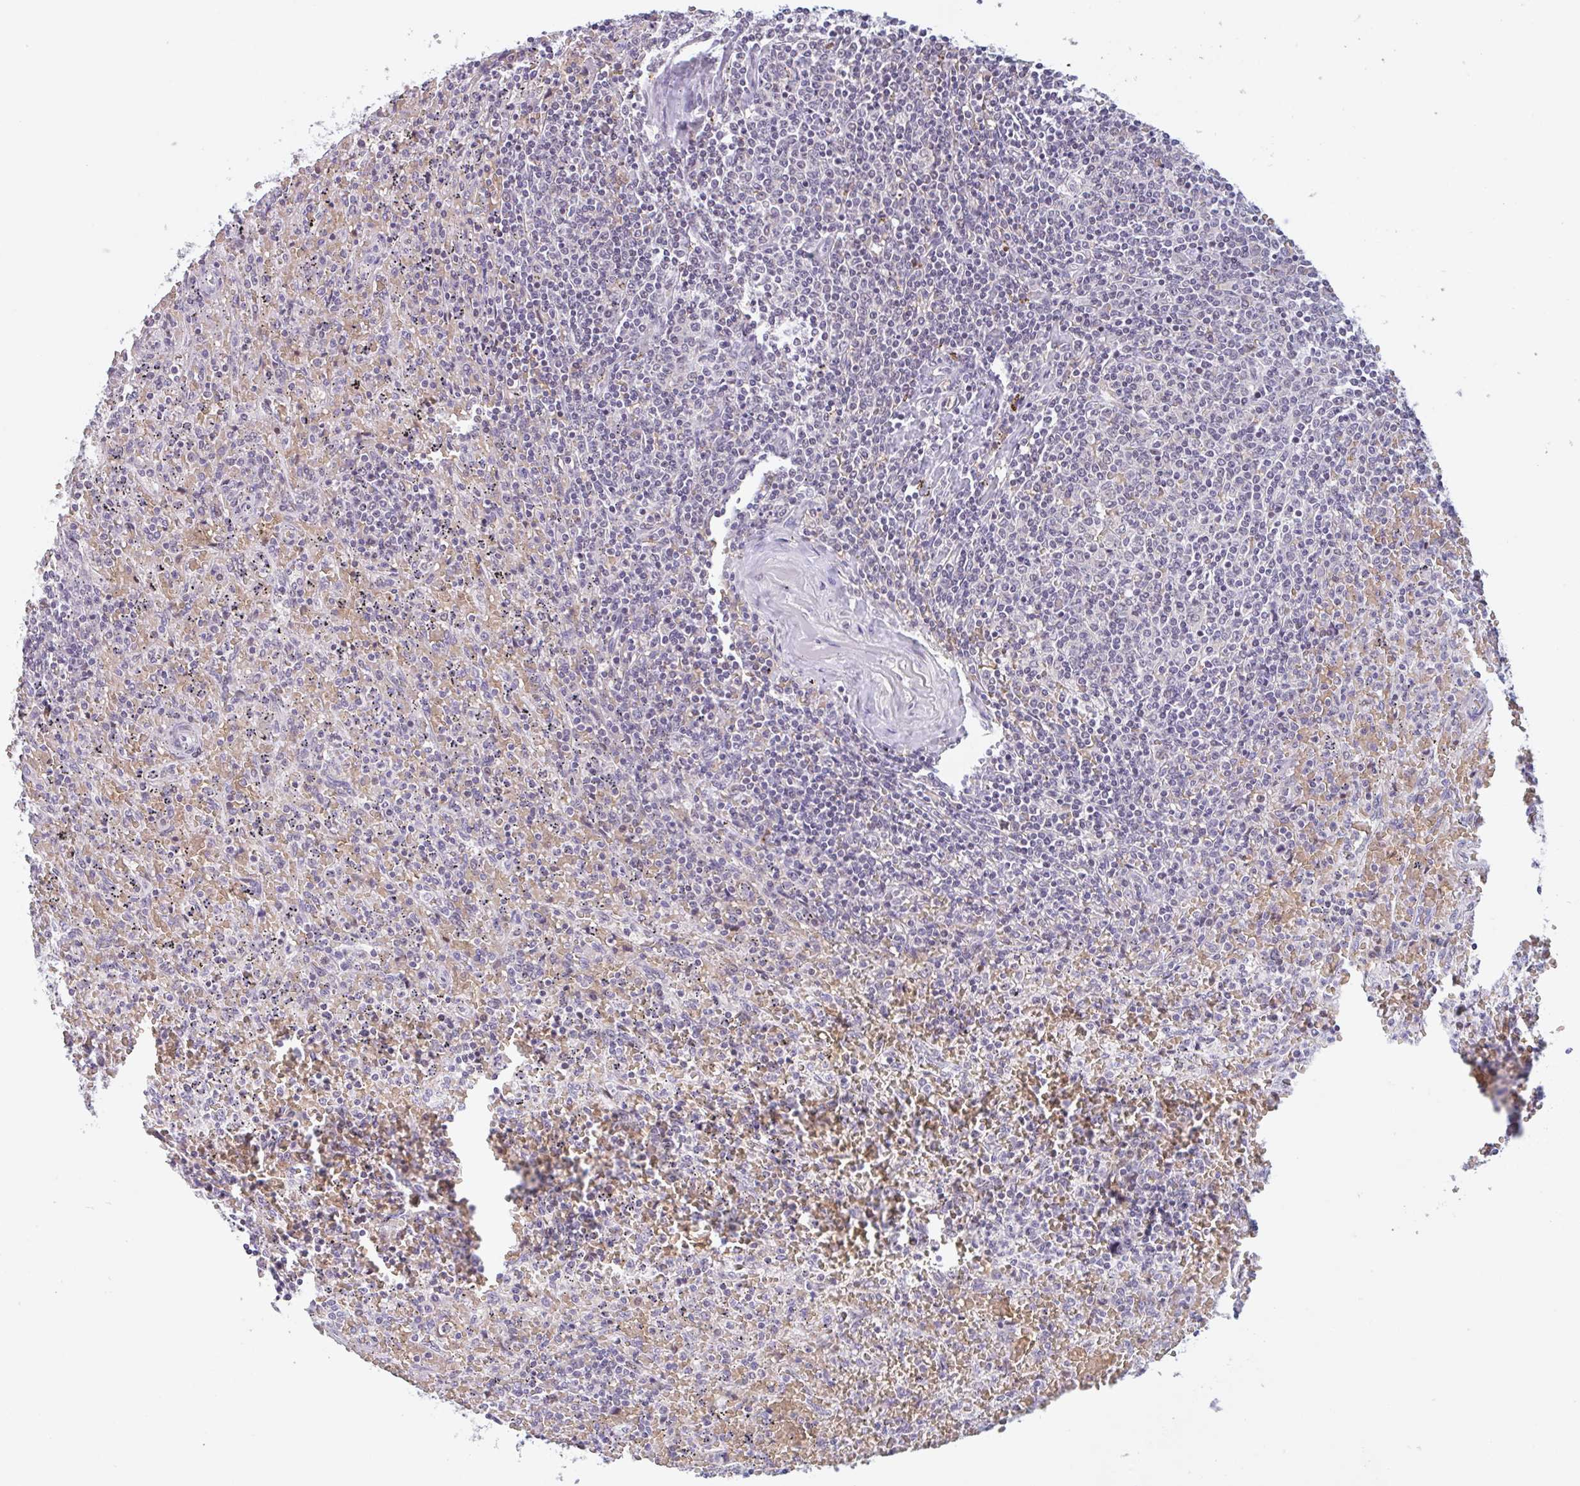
{"staining": {"intensity": "negative", "quantity": "none", "location": "none"}, "tissue": "lymphoma", "cell_type": "Tumor cells", "image_type": "cancer", "snomed": [{"axis": "morphology", "description": "Malignant lymphoma, non-Hodgkin's type, Low grade"}, {"axis": "topography", "description": "Spleen"}], "caption": "Tumor cells show no significant protein expression in malignant lymphoma, non-Hodgkin's type (low-grade). (DAB IHC visualized using brightfield microscopy, high magnification).", "gene": "RHAG", "patient": {"sex": "female", "age": 64}}